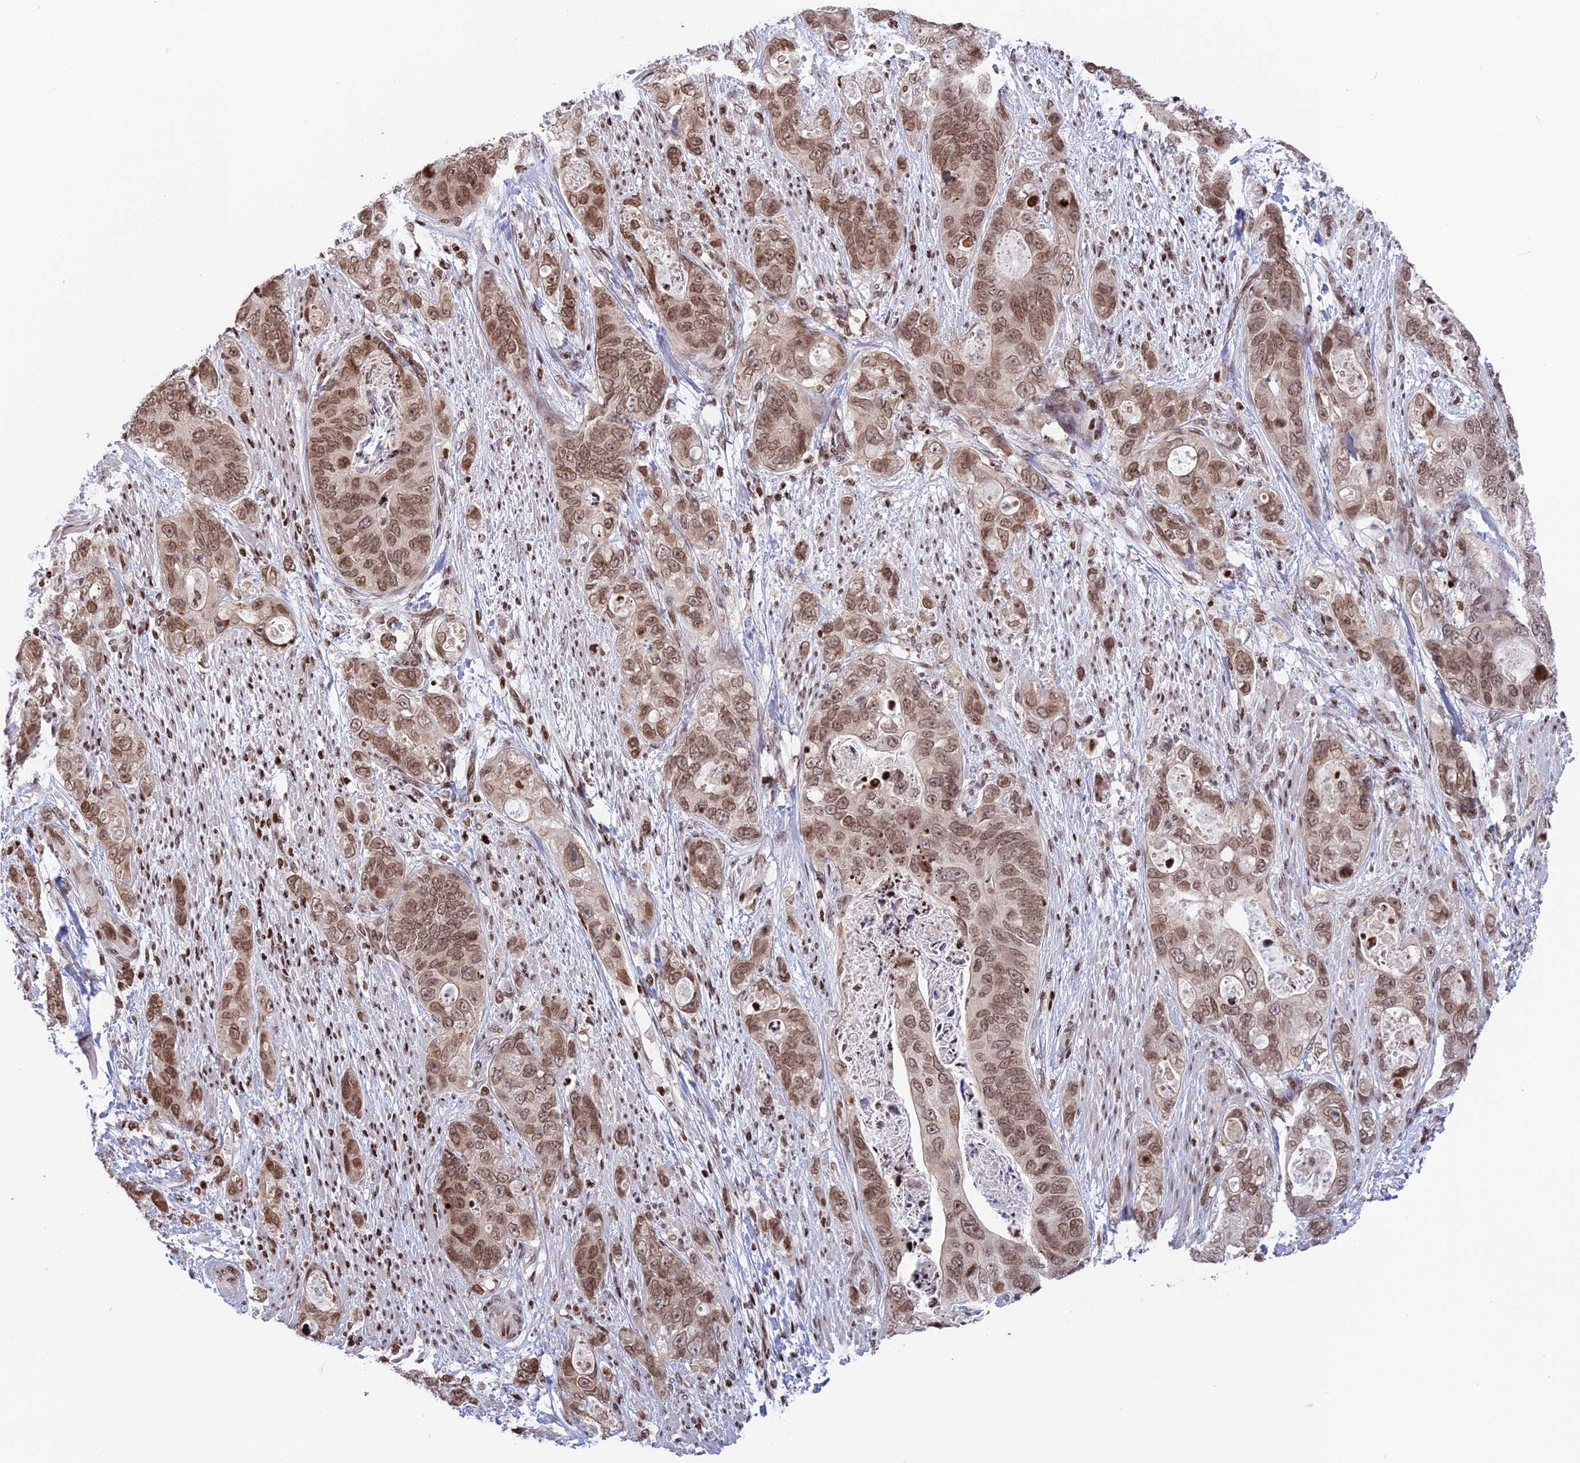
{"staining": {"intensity": "moderate", "quantity": ">75%", "location": "nuclear"}, "tissue": "stomach cancer", "cell_type": "Tumor cells", "image_type": "cancer", "snomed": [{"axis": "morphology", "description": "Adenocarcinoma, NOS"}, {"axis": "topography", "description": "Stomach"}], "caption": "Immunohistochemical staining of stomach cancer (adenocarcinoma) displays medium levels of moderate nuclear protein positivity in approximately >75% of tumor cells. The staining is performed using DAB brown chromogen to label protein expression. The nuclei are counter-stained blue using hematoxylin.", "gene": "TET2", "patient": {"sex": "female", "age": 89}}